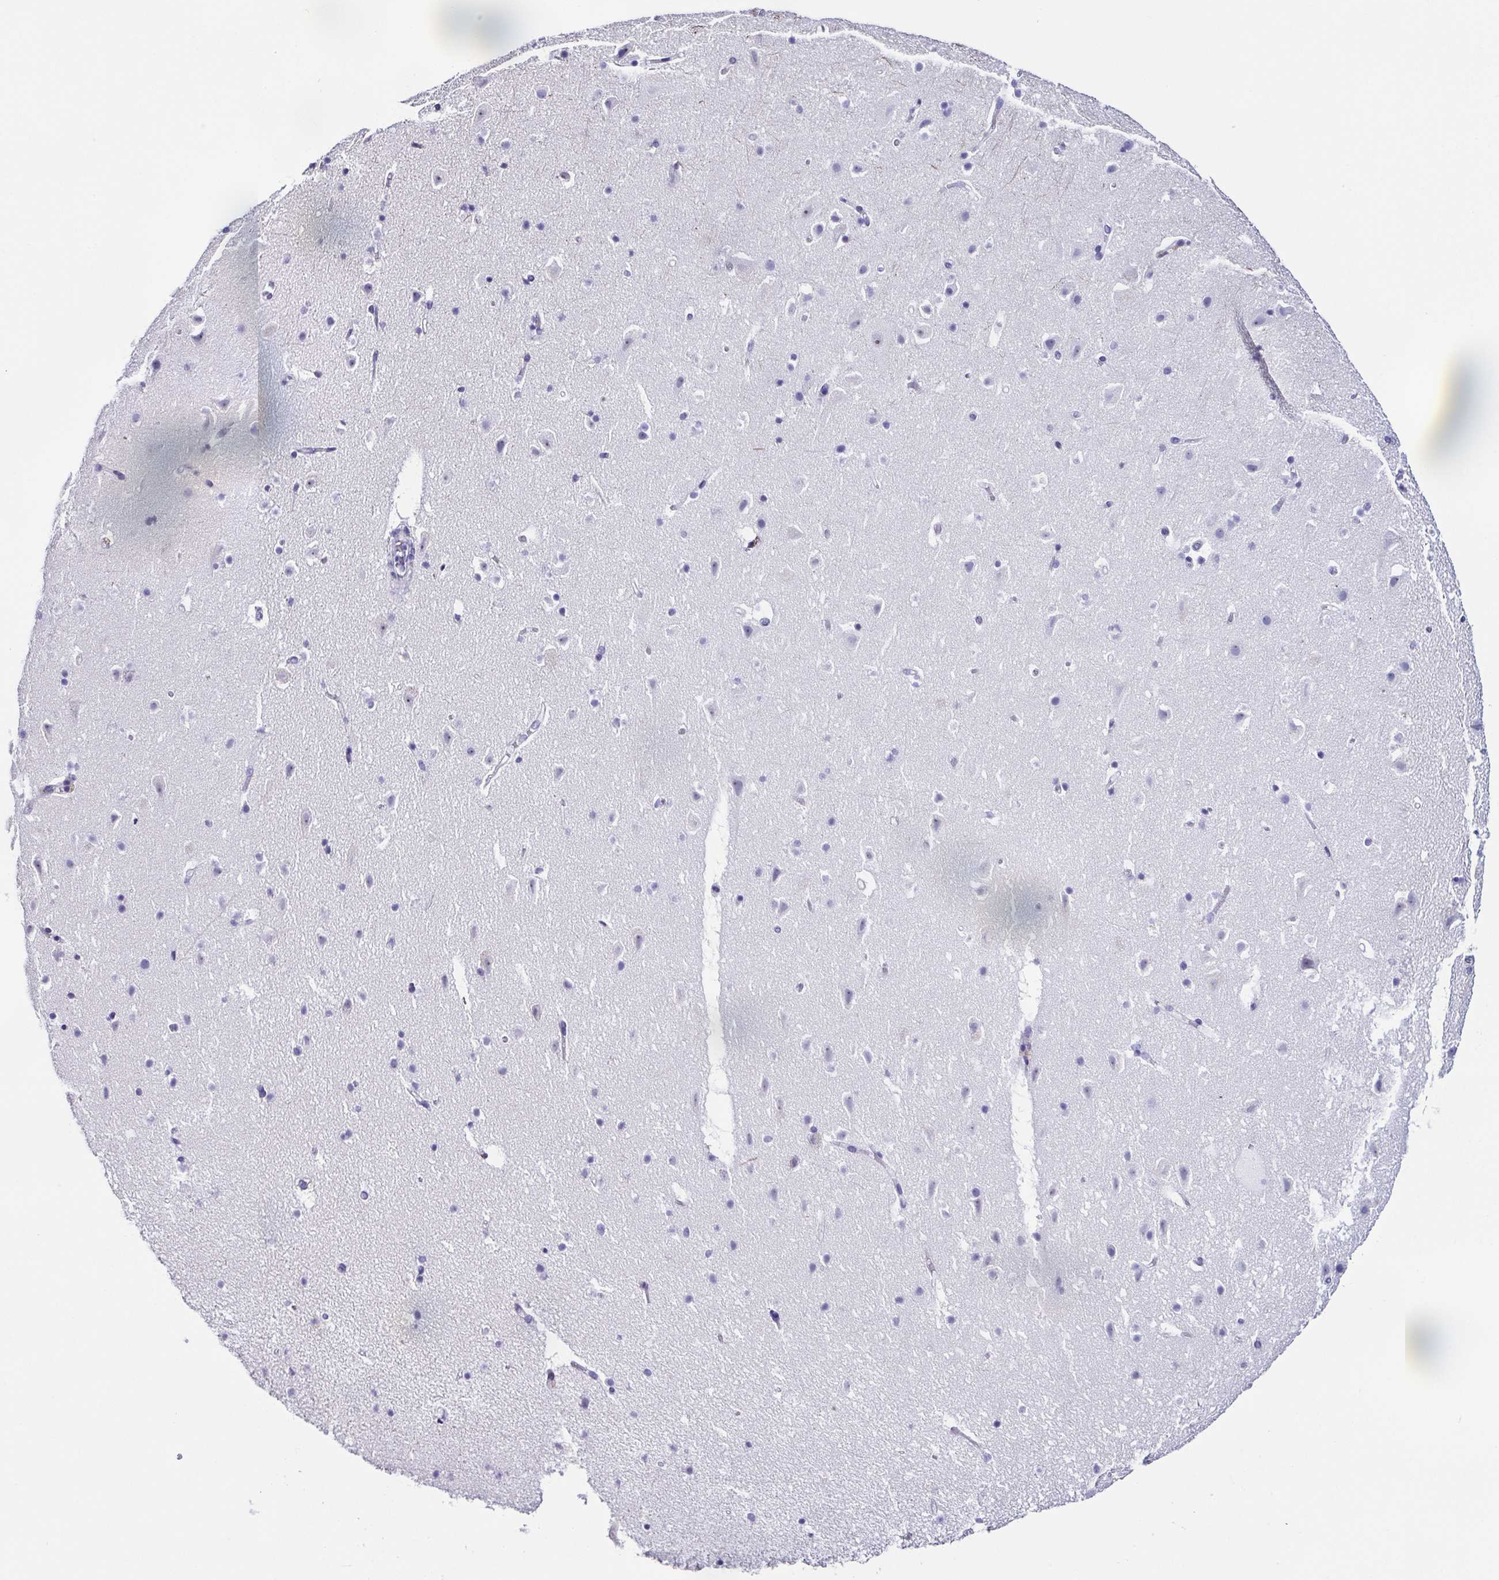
{"staining": {"intensity": "negative", "quantity": "none", "location": "none"}, "tissue": "cerebral cortex", "cell_type": "Endothelial cells", "image_type": "normal", "snomed": [{"axis": "morphology", "description": "Normal tissue, NOS"}, {"axis": "topography", "description": "Cerebral cortex"}], "caption": "IHC micrograph of unremarkable cerebral cortex: cerebral cortex stained with DAB (3,3'-diaminobenzidine) displays no significant protein positivity in endothelial cells.", "gene": "TNNT2", "patient": {"sex": "female", "age": 42}}